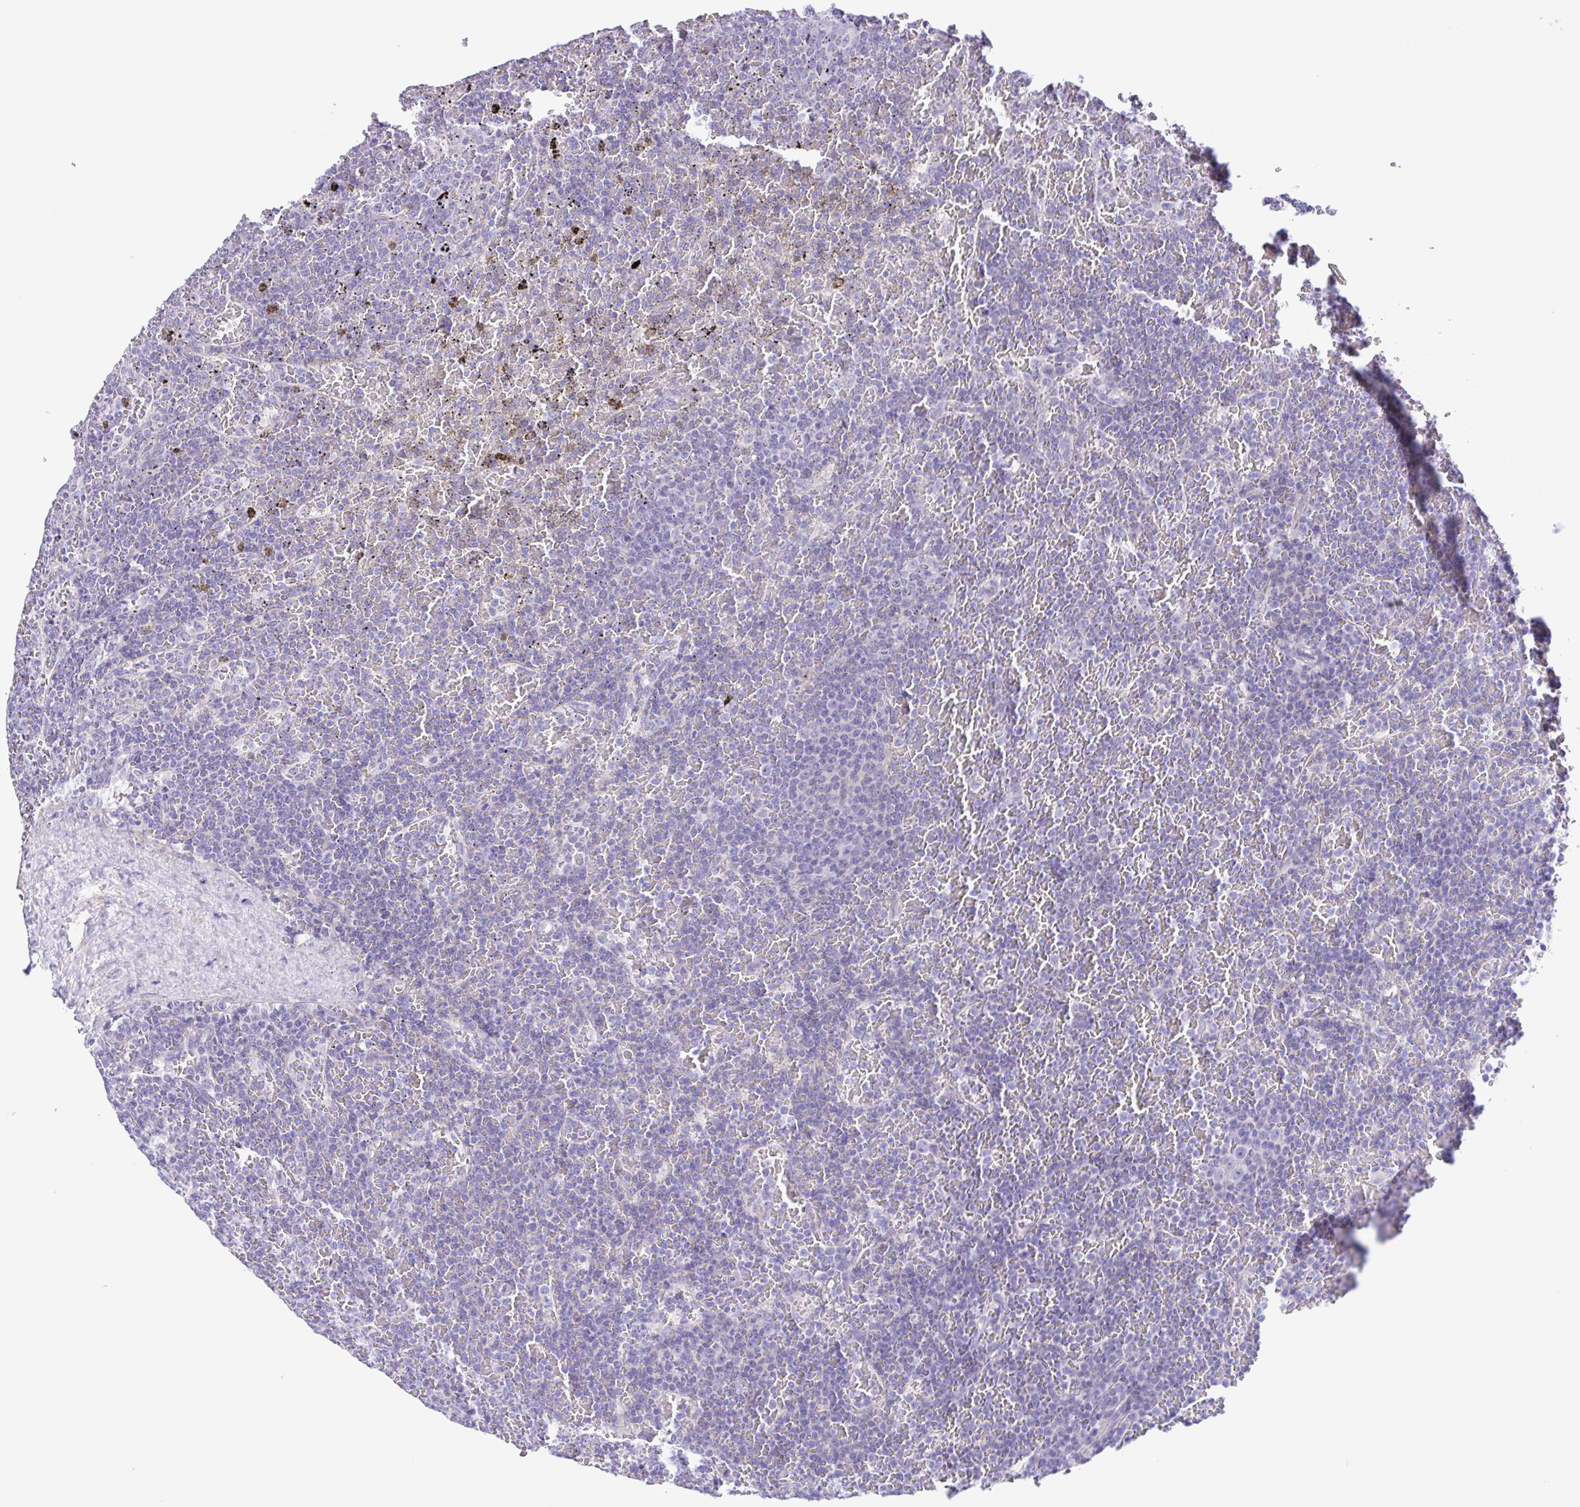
{"staining": {"intensity": "negative", "quantity": "none", "location": "none"}, "tissue": "lymphoma", "cell_type": "Tumor cells", "image_type": "cancer", "snomed": [{"axis": "morphology", "description": "Malignant lymphoma, non-Hodgkin's type, Low grade"}, {"axis": "topography", "description": "Spleen"}], "caption": "Immunohistochemistry (IHC) histopathology image of neoplastic tissue: malignant lymphoma, non-Hodgkin's type (low-grade) stained with DAB (3,3'-diaminobenzidine) demonstrates no significant protein staining in tumor cells.", "gene": "ISM2", "patient": {"sex": "female", "age": 77}}